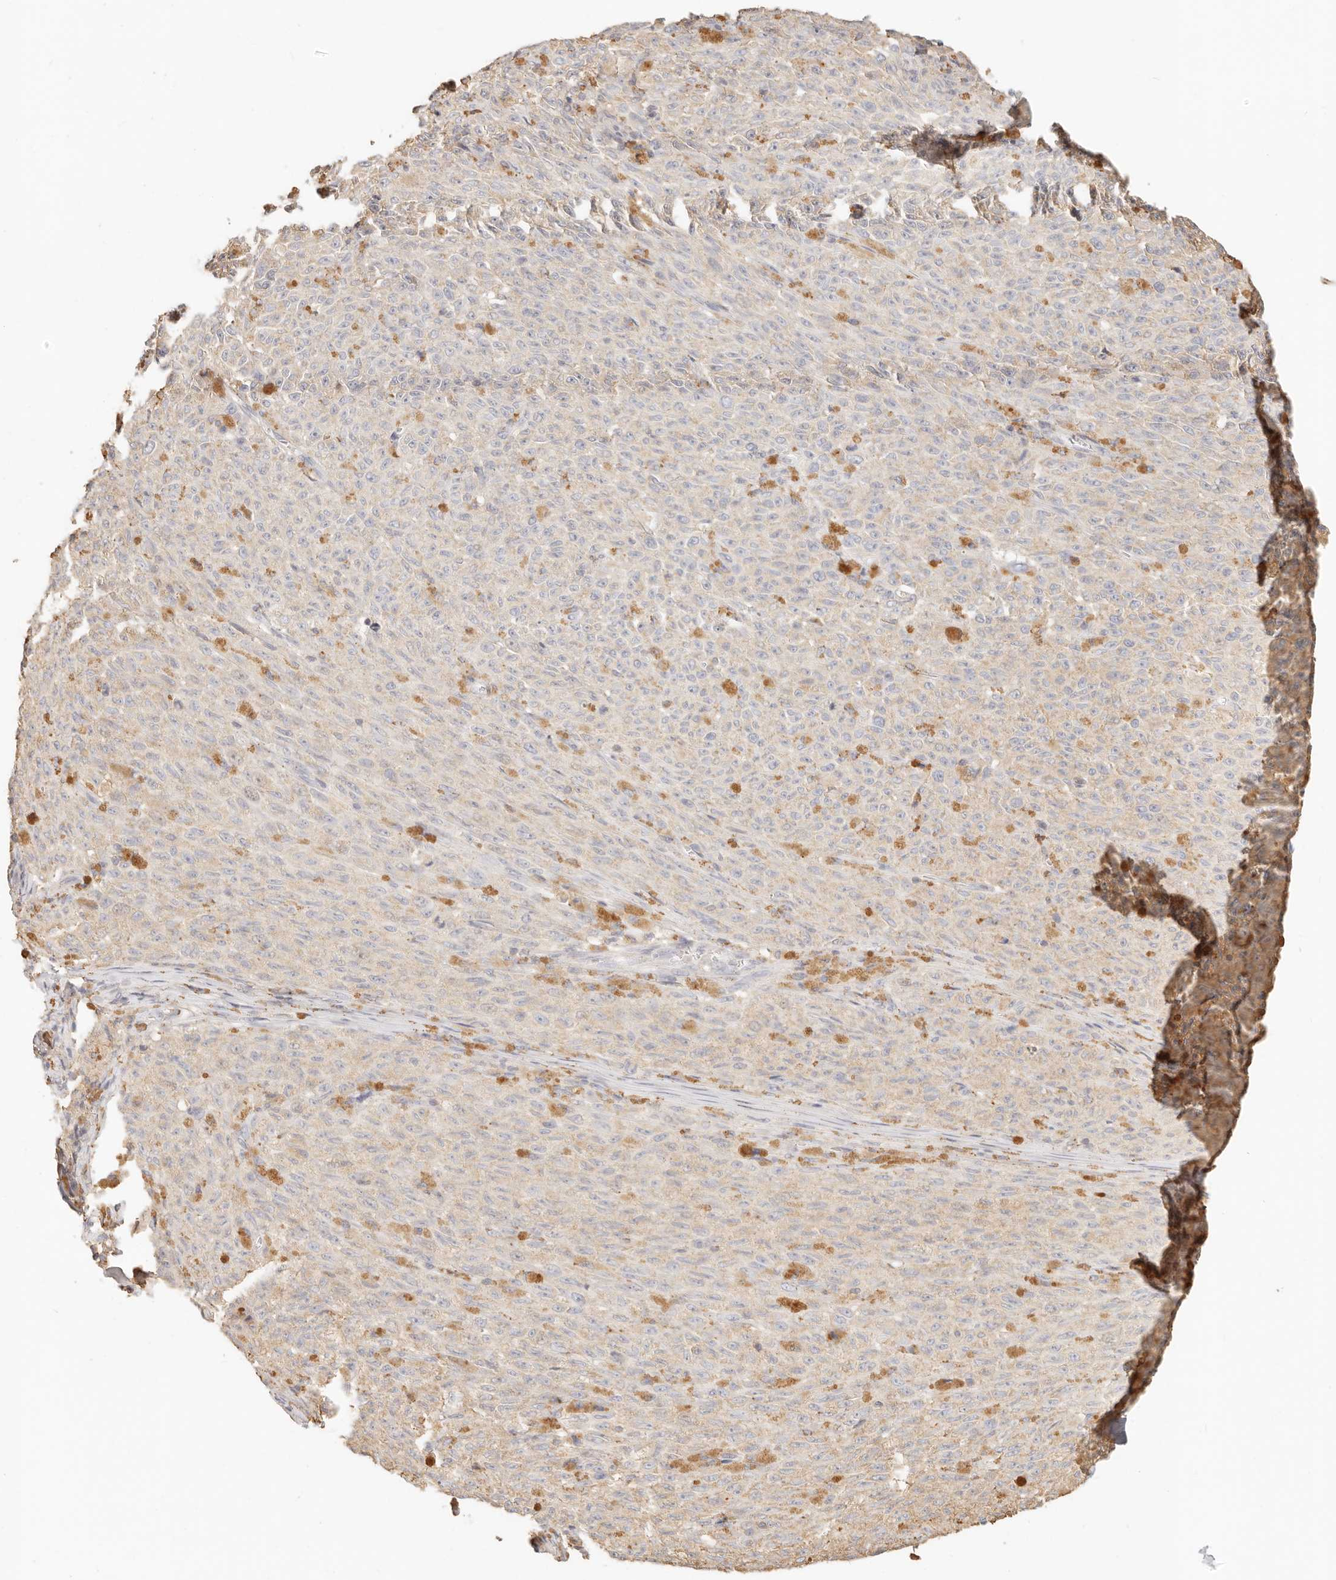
{"staining": {"intensity": "negative", "quantity": "none", "location": "none"}, "tissue": "melanoma", "cell_type": "Tumor cells", "image_type": "cancer", "snomed": [{"axis": "morphology", "description": "Malignant melanoma, NOS"}, {"axis": "topography", "description": "Skin"}], "caption": "High power microscopy micrograph of an immunohistochemistry image of malignant melanoma, revealing no significant expression in tumor cells.", "gene": "CNMD", "patient": {"sex": "female", "age": 82}}